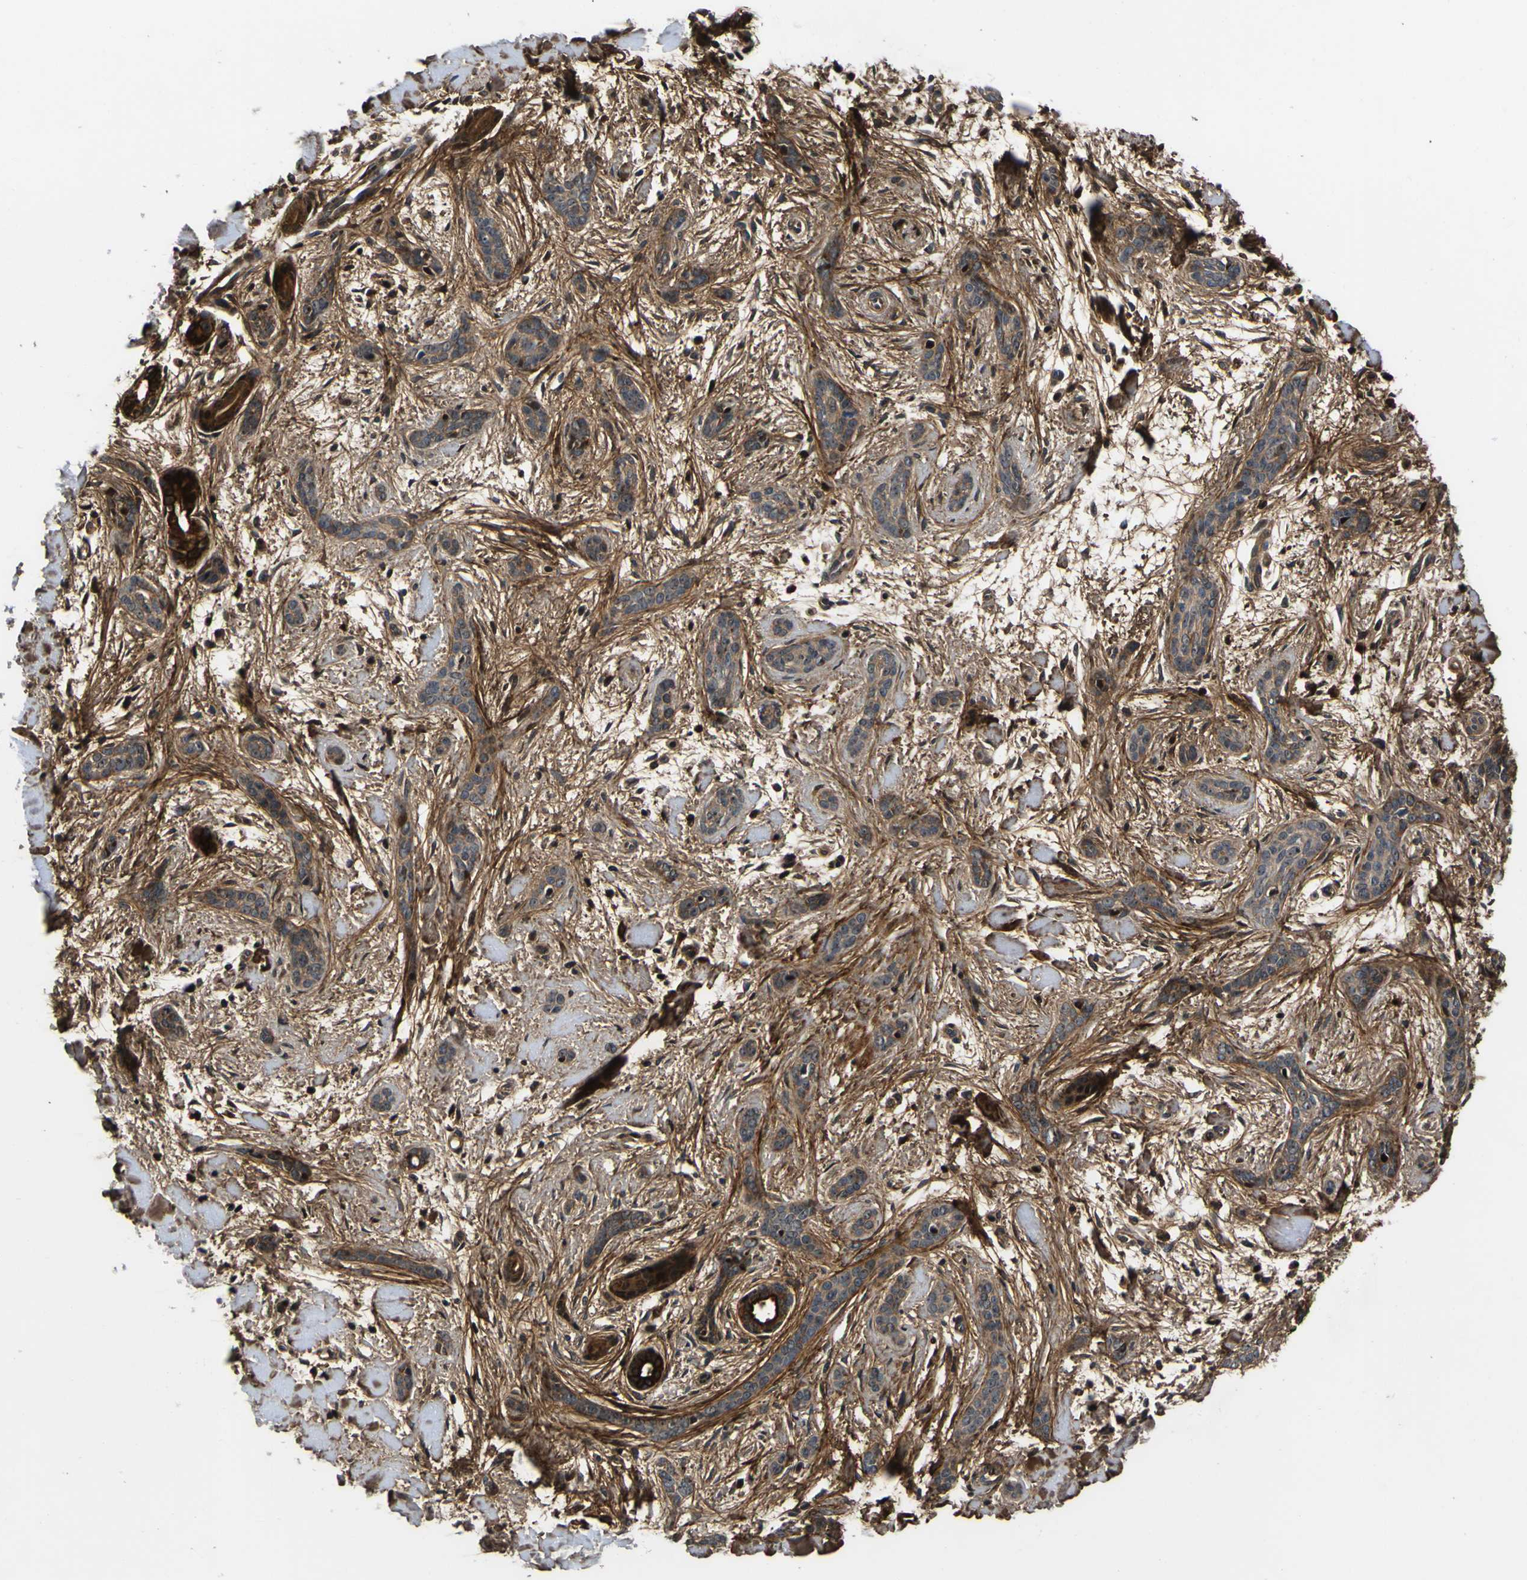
{"staining": {"intensity": "moderate", "quantity": ">75%", "location": "cytoplasmic/membranous"}, "tissue": "skin cancer", "cell_type": "Tumor cells", "image_type": "cancer", "snomed": [{"axis": "morphology", "description": "Basal cell carcinoma"}, {"axis": "morphology", "description": "Adnexal tumor, benign"}, {"axis": "topography", "description": "Skin"}], "caption": "Benign adnexal tumor (skin) tissue displays moderate cytoplasmic/membranous staining in about >75% of tumor cells, visualized by immunohistochemistry. (DAB = brown stain, brightfield microscopy at high magnification).", "gene": "LRP4", "patient": {"sex": "female", "age": 42}}